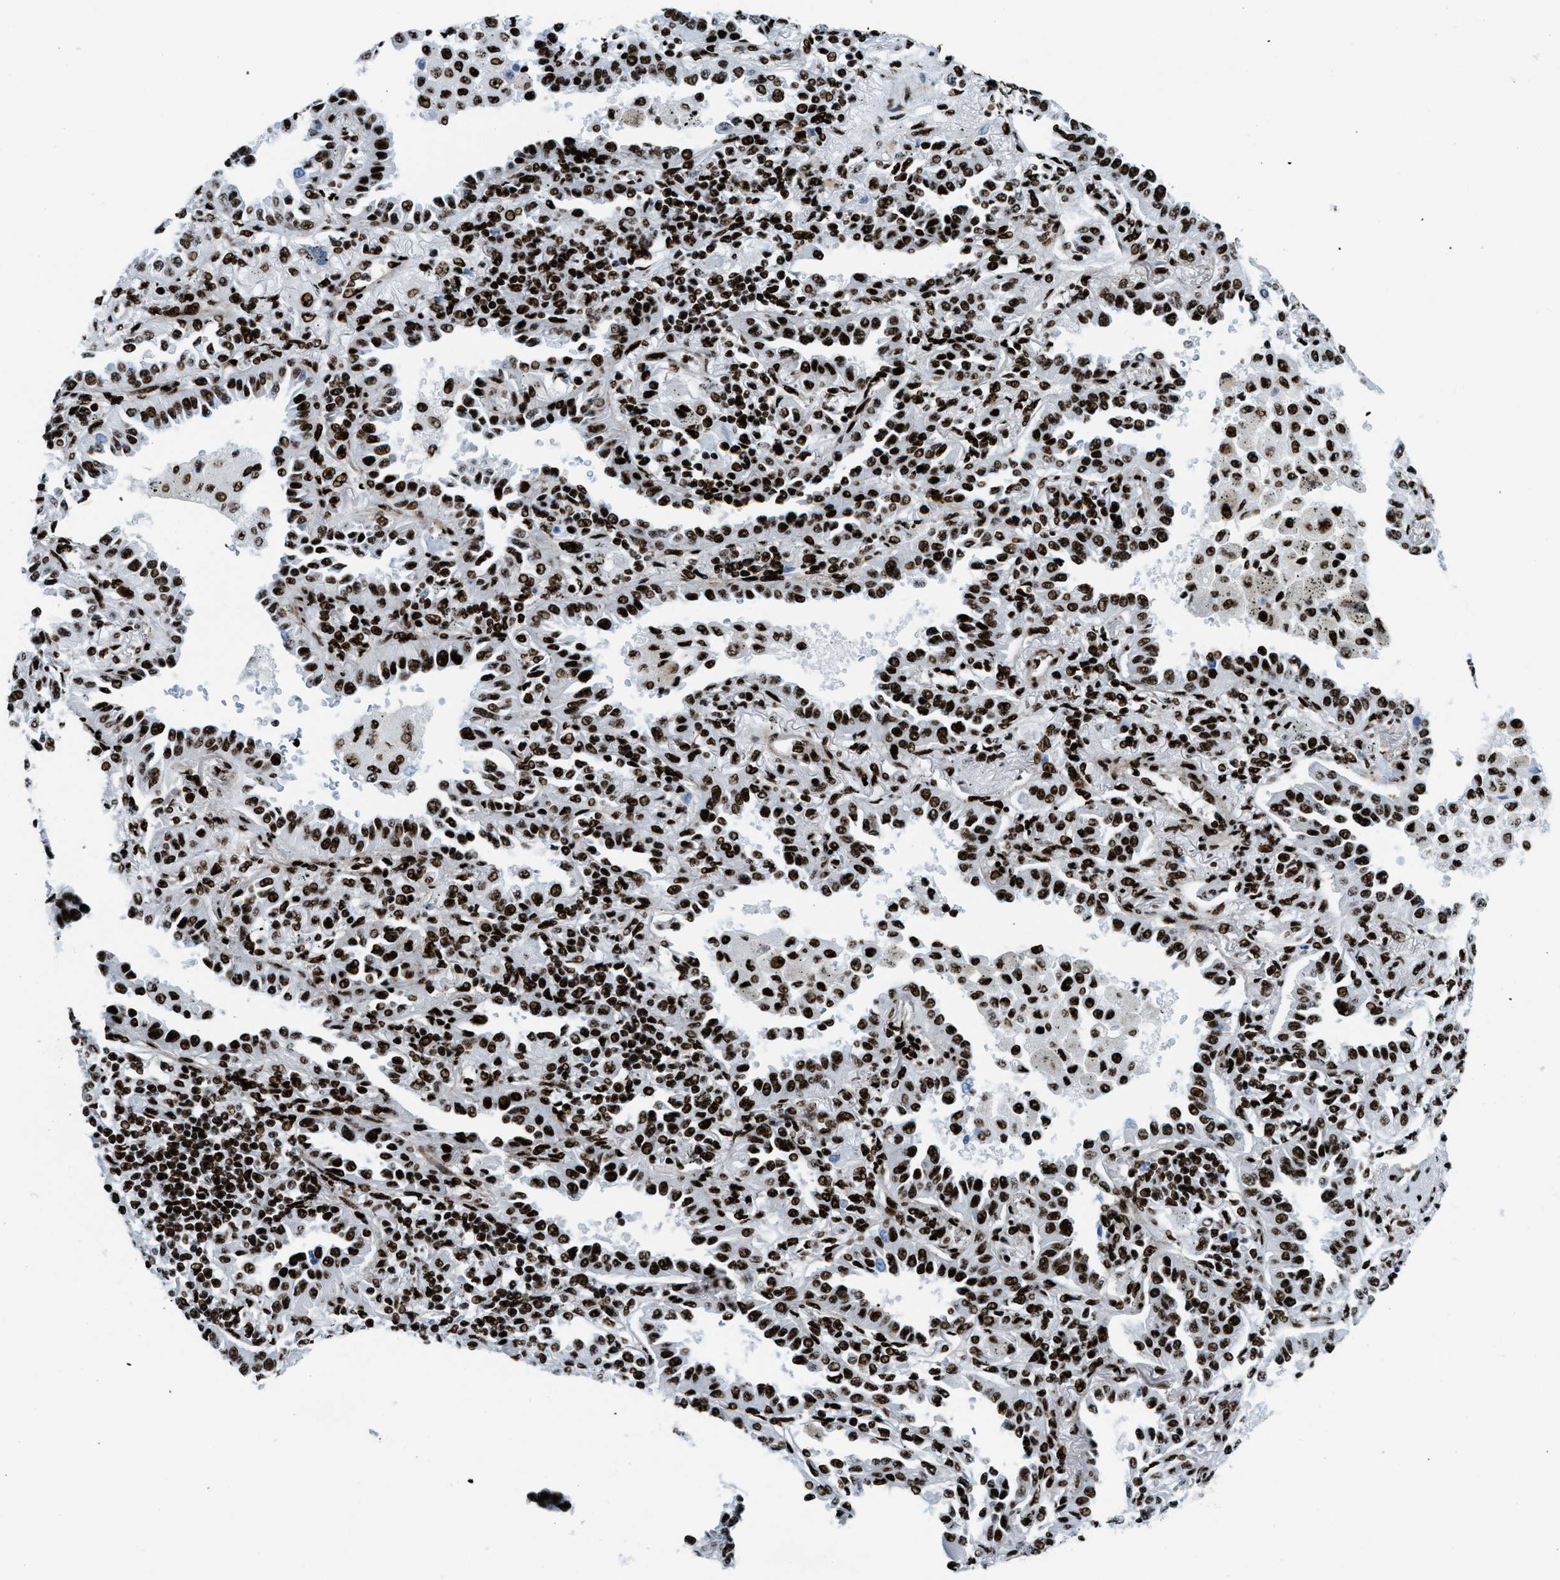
{"staining": {"intensity": "strong", "quantity": ">75%", "location": "nuclear"}, "tissue": "lung cancer", "cell_type": "Tumor cells", "image_type": "cancer", "snomed": [{"axis": "morphology", "description": "Normal tissue, NOS"}, {"axis": "morphology", "description": "Adenocarcinoma, NOS"}, {"axis": "topography", "description": "Lung"}], "caption": "Immunohistochemistry staining of adenocarcinoma (lung), which displays high levels of strong nuclear positivity in about >75% of tumor cells indicating strong nuclear protein positivity. The staining was performed using DAB (brown) for protein detection and nuclei were counterstained in hematoxylin (blue).", "gene": "NONO", "patient": {"sex": "male", "age": 59}}